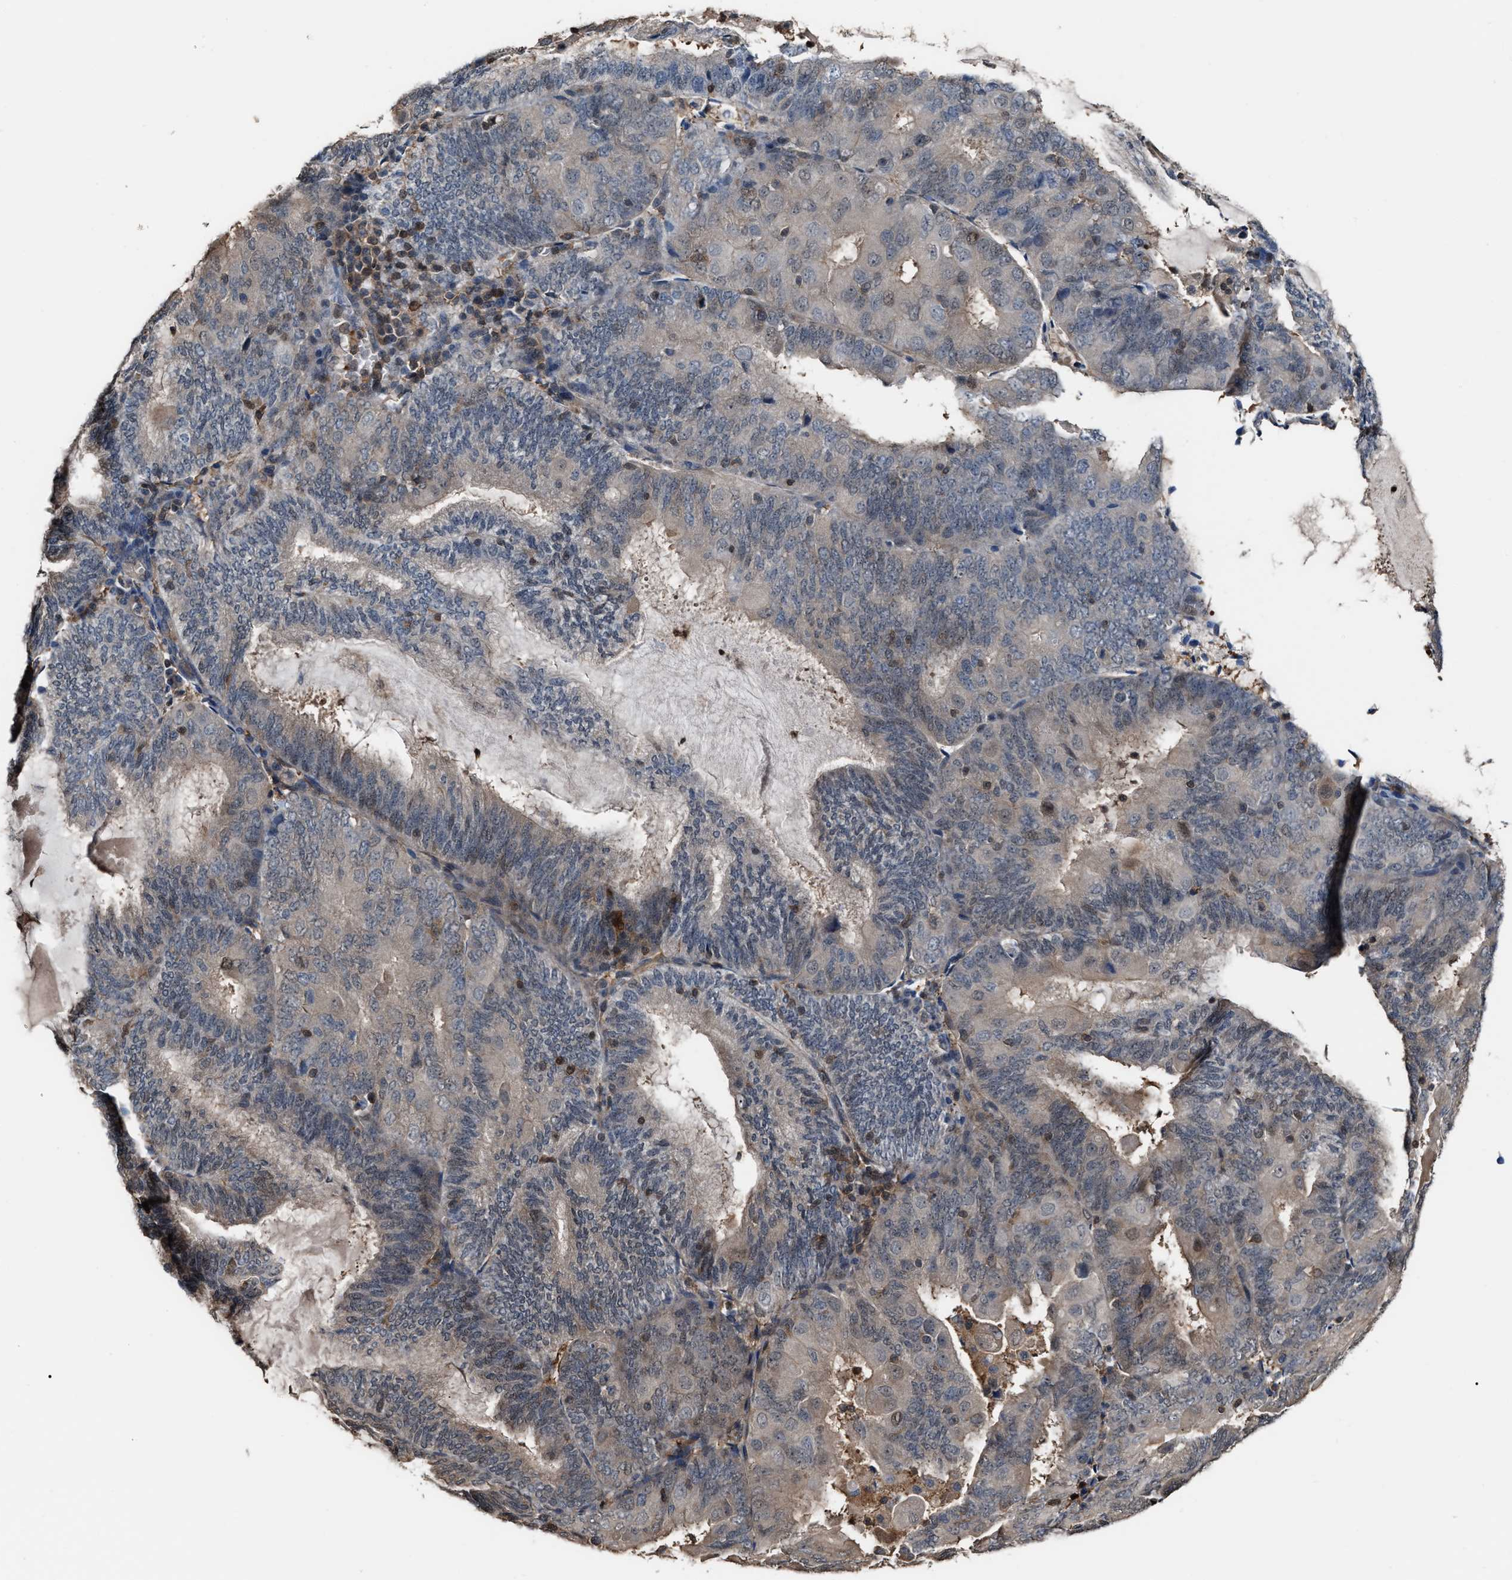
{"staining": {"intensity": "weak", "quantity": "<25%", "location": "cytoplasmic/membranous"}, "tissue": "endometrial cancer", "cell_type": "Tumor cells", "image_type": "cancer", "snomed": [{"axis": "morphology", "description": "Adenocarcinoma, NOS"}, {"axis": "topography", "description": "Endometrium"}], "caption": "Adenocarcinoma (endometrial) was stained to show a protein in brown. There is no significant staining in tumor cells.", "gene": "MTPN", "patient": {"sex": "female", "age": 81}}